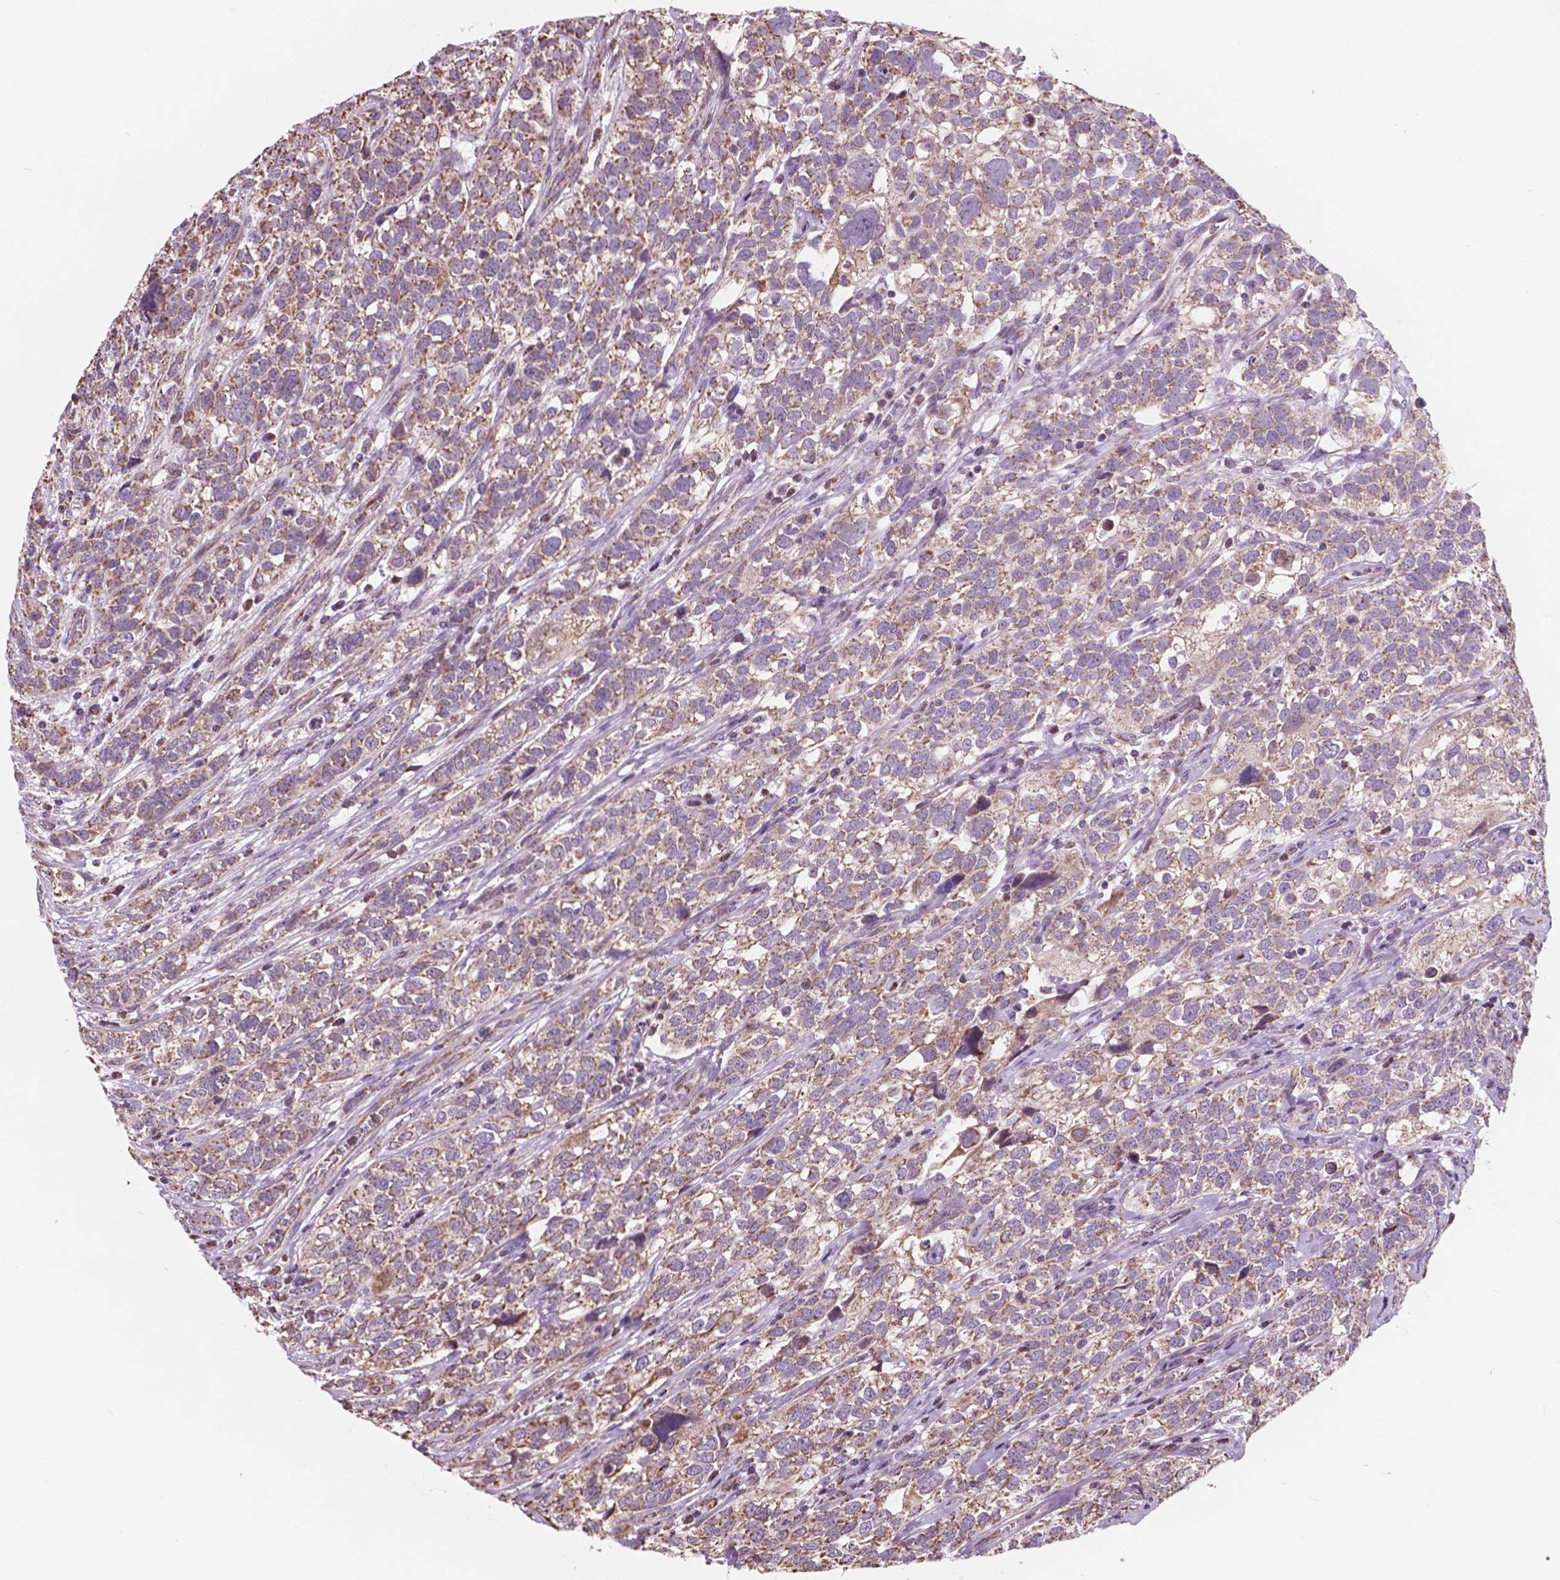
{"staining": {"intensity": "weak", "quantity": ">75%", "location": "cytoplasmic/membranous"}, "tissue": "urothelial cancer", "cell_type": "Tumor cells", "image_type": "cancer", "snomed": [{"axis": "morphology", "description": "Urothelial carcinoma, High grade"}, {"axis": "topography", "description": "Urinary bladder"}], "caption": "The histopathology image exhibits immunohistochemical staining of urothelial cancer. There is weak cytoplasmic/membranous expression is seen in approximately >75% of tumor cells. Nuclei are stained in blue.", "gene": "SCOC", "patient": {"sex": "female", "age": 58}}